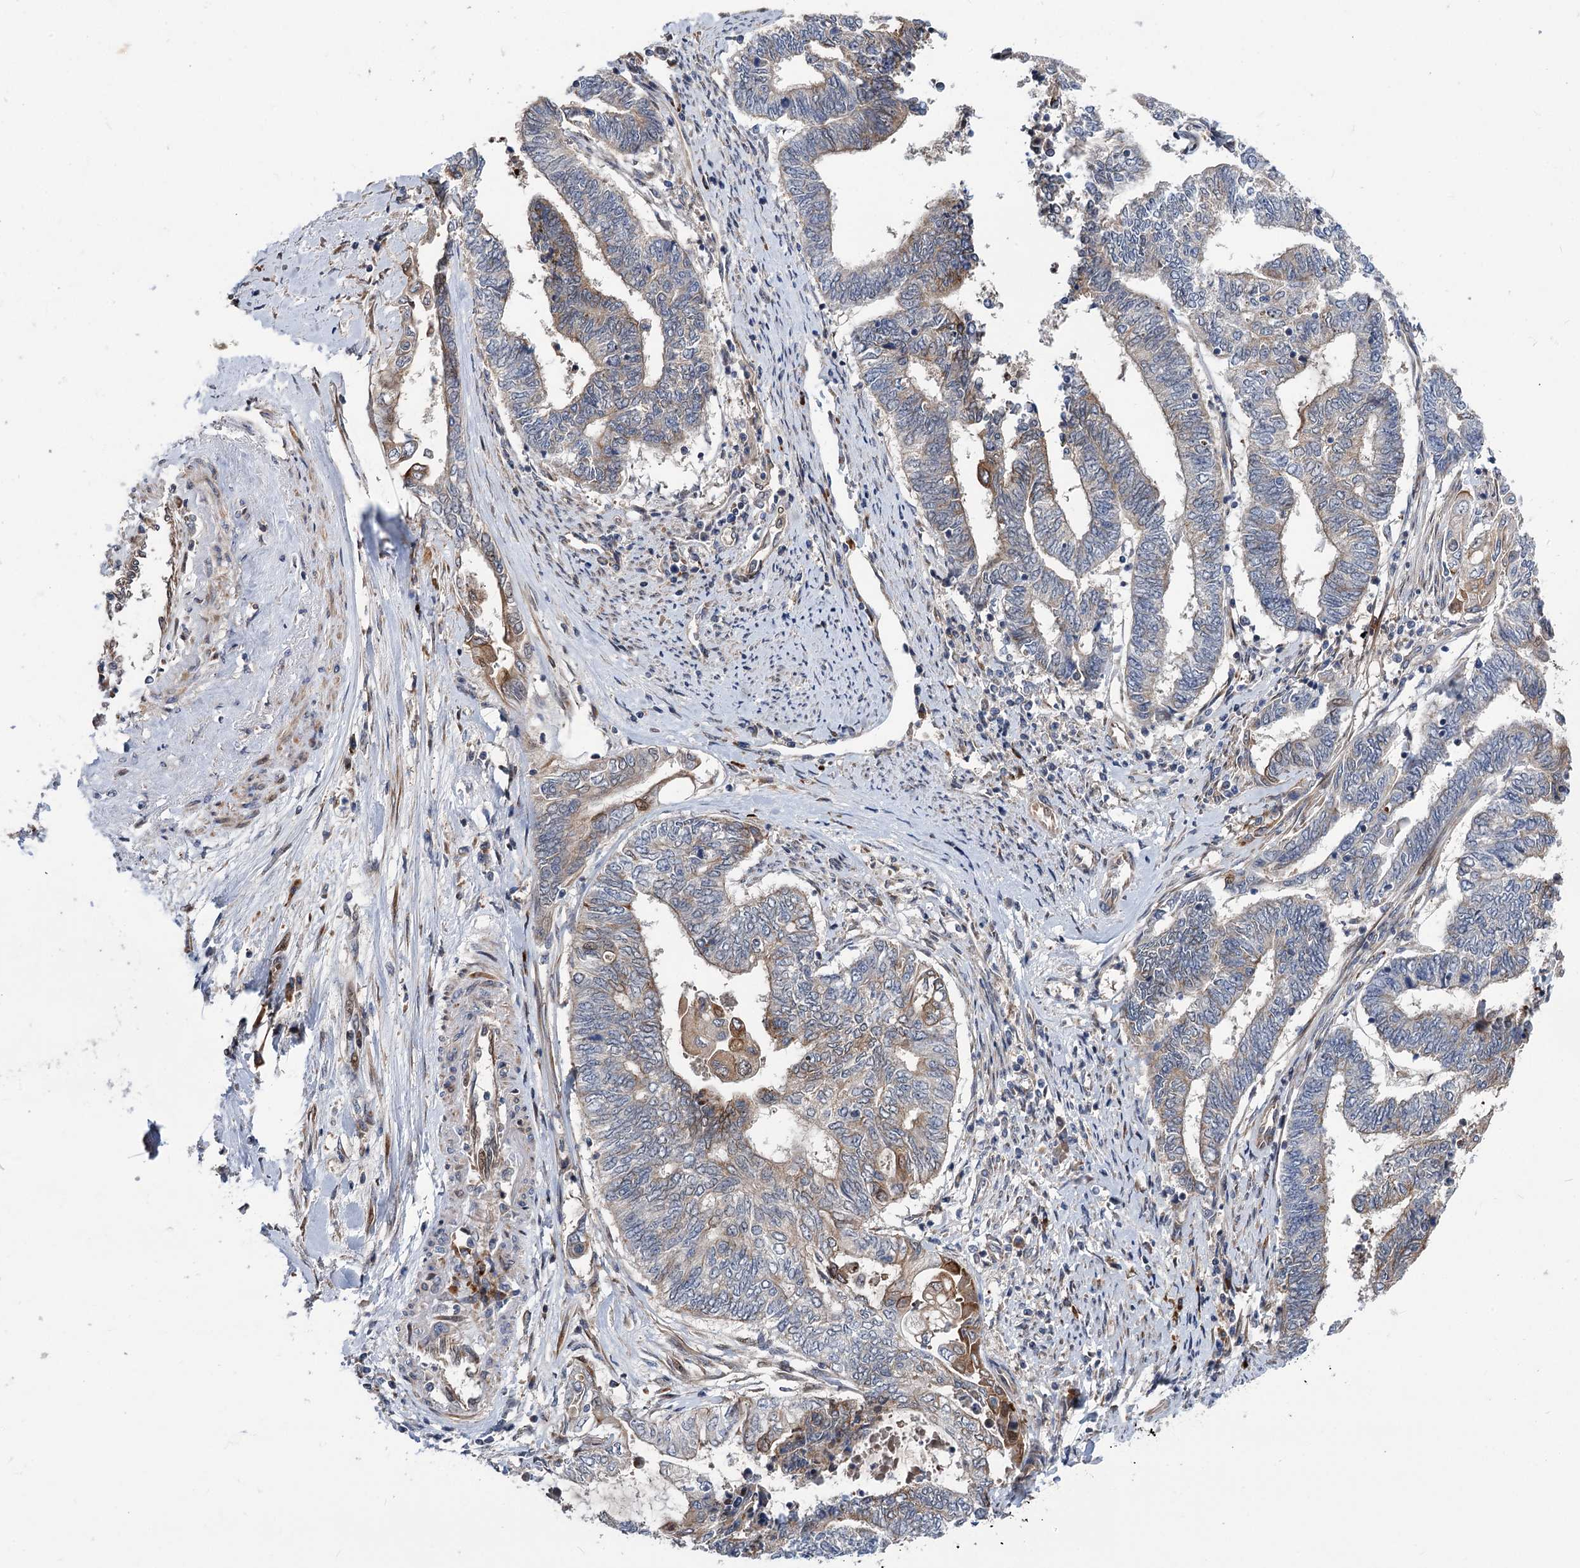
{"staining": {"intensity": "moderate", "quantity": "<25%", "location": "cytoplasmic/membranous"}, "tissue": "endometrial cancer", "cell_type": "Tumor cells", "image_type": "cancer", "snomed": [{"axis": "morphology", "description": "Adenocarcinoma, NOS"}, {"axis": "topography", "description": "Uterus"}, {"axis": "topography", "description": "Endometrium"}], "caption": "Tumor cells display low levels of moderate cytoplasmic/membranous staining in approximately <25% of cells in human endometrial cancer. The staining was performed using DAB (3,3'-diaminobenzidine), with brown indicating positive protein expression. Nuclei are stained blue with hematoxylin.", "gene": "UBR1", "patient": {"sex": "female", "age": 70}}